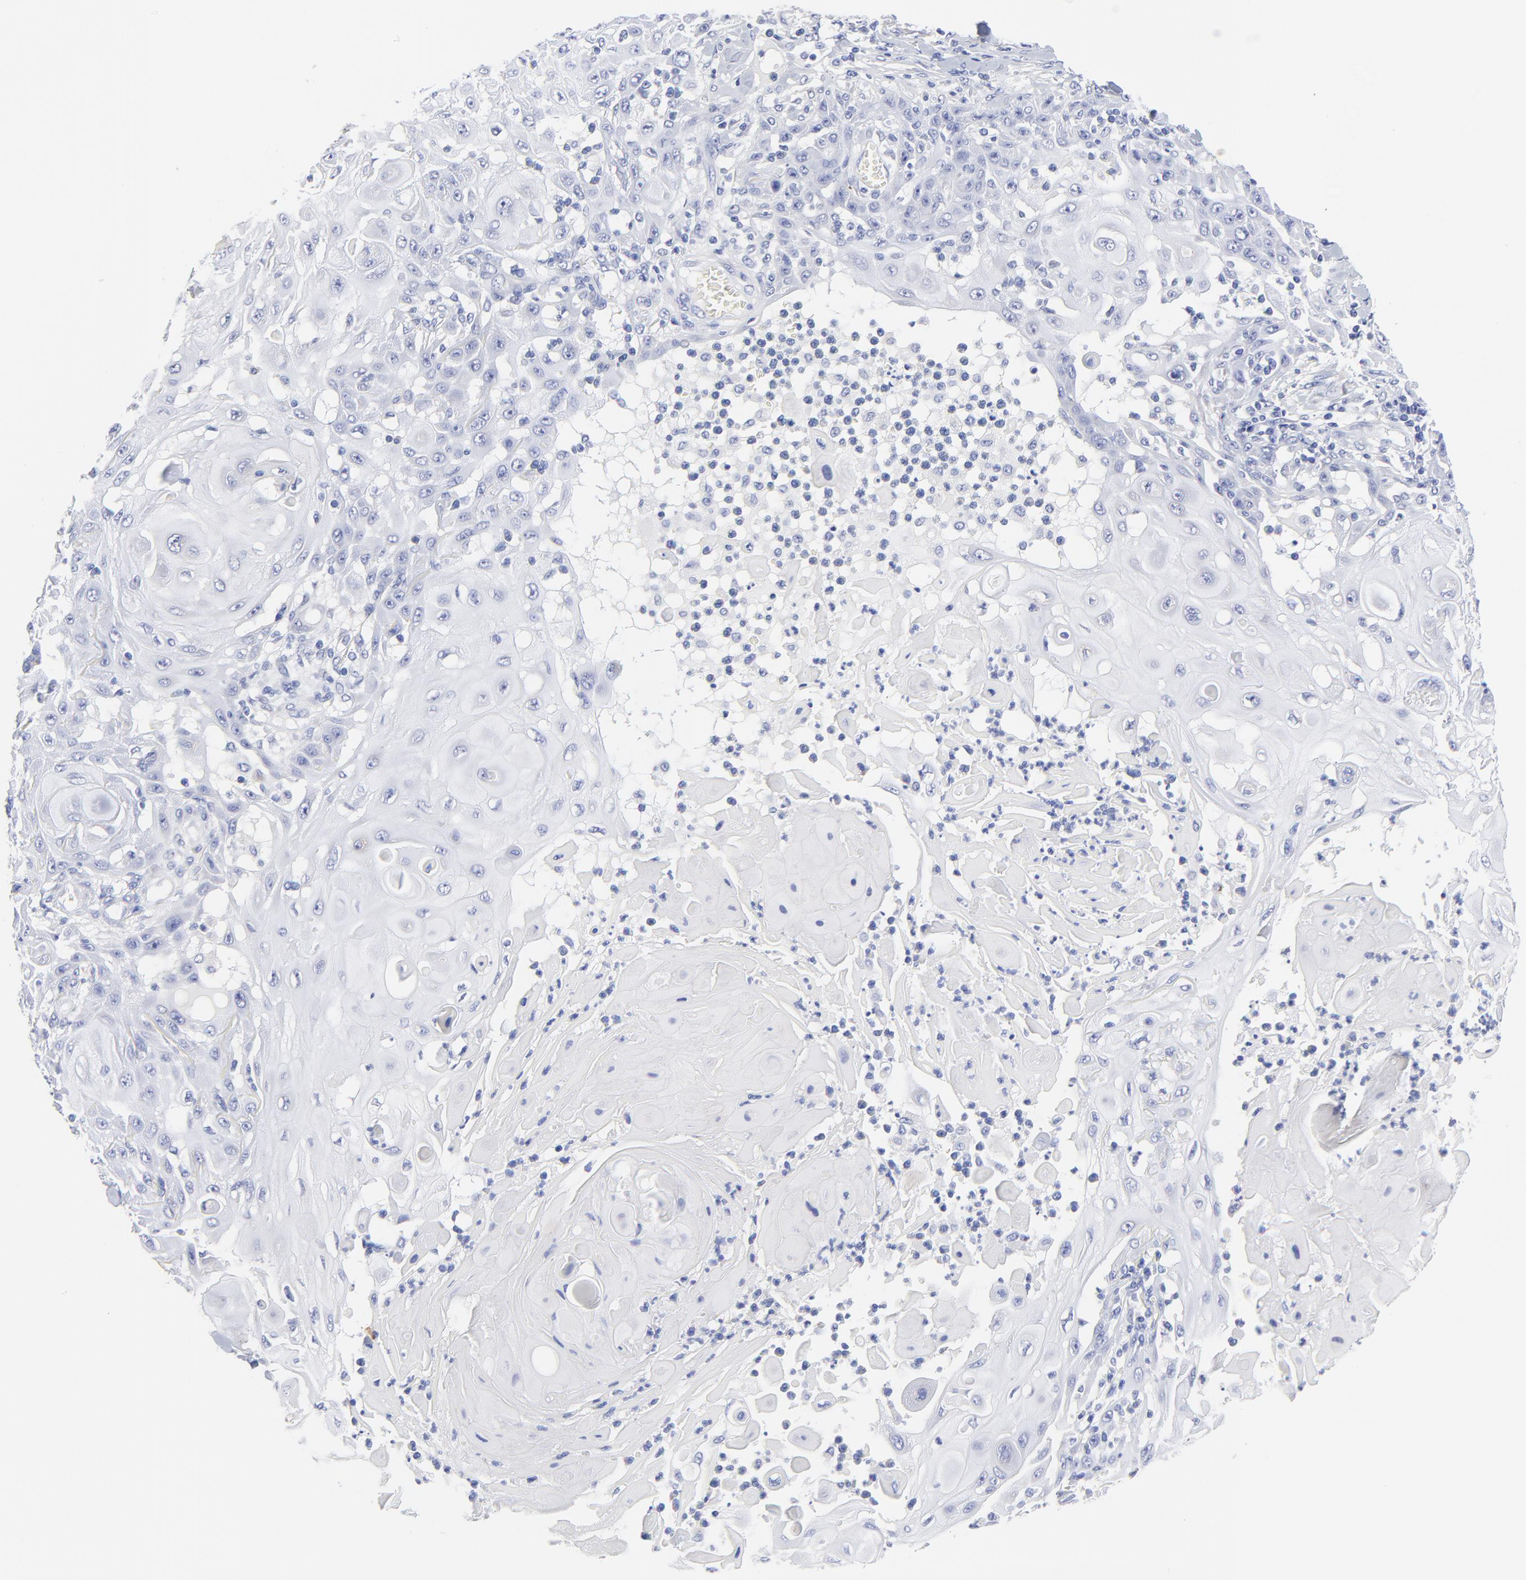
{"staining": {"intensity": "negative", "quantity": "none", "location": "none"}, "tissue": "skin cancer", "cell_type": "Tumor cells", "image_type": "cancer", "snomed": [{"axis": "morphology", "description": "Squamous cell carcinoma, NOS"}, {"axis": "topography", "description": "Skin"}], "caption": "An image of squamous cell carcinoma (skin) stained for a protein reveals no brown staining in tumor cells.", "gene": "DUSP9", "patient": {"sex": "male", "age": 24}}